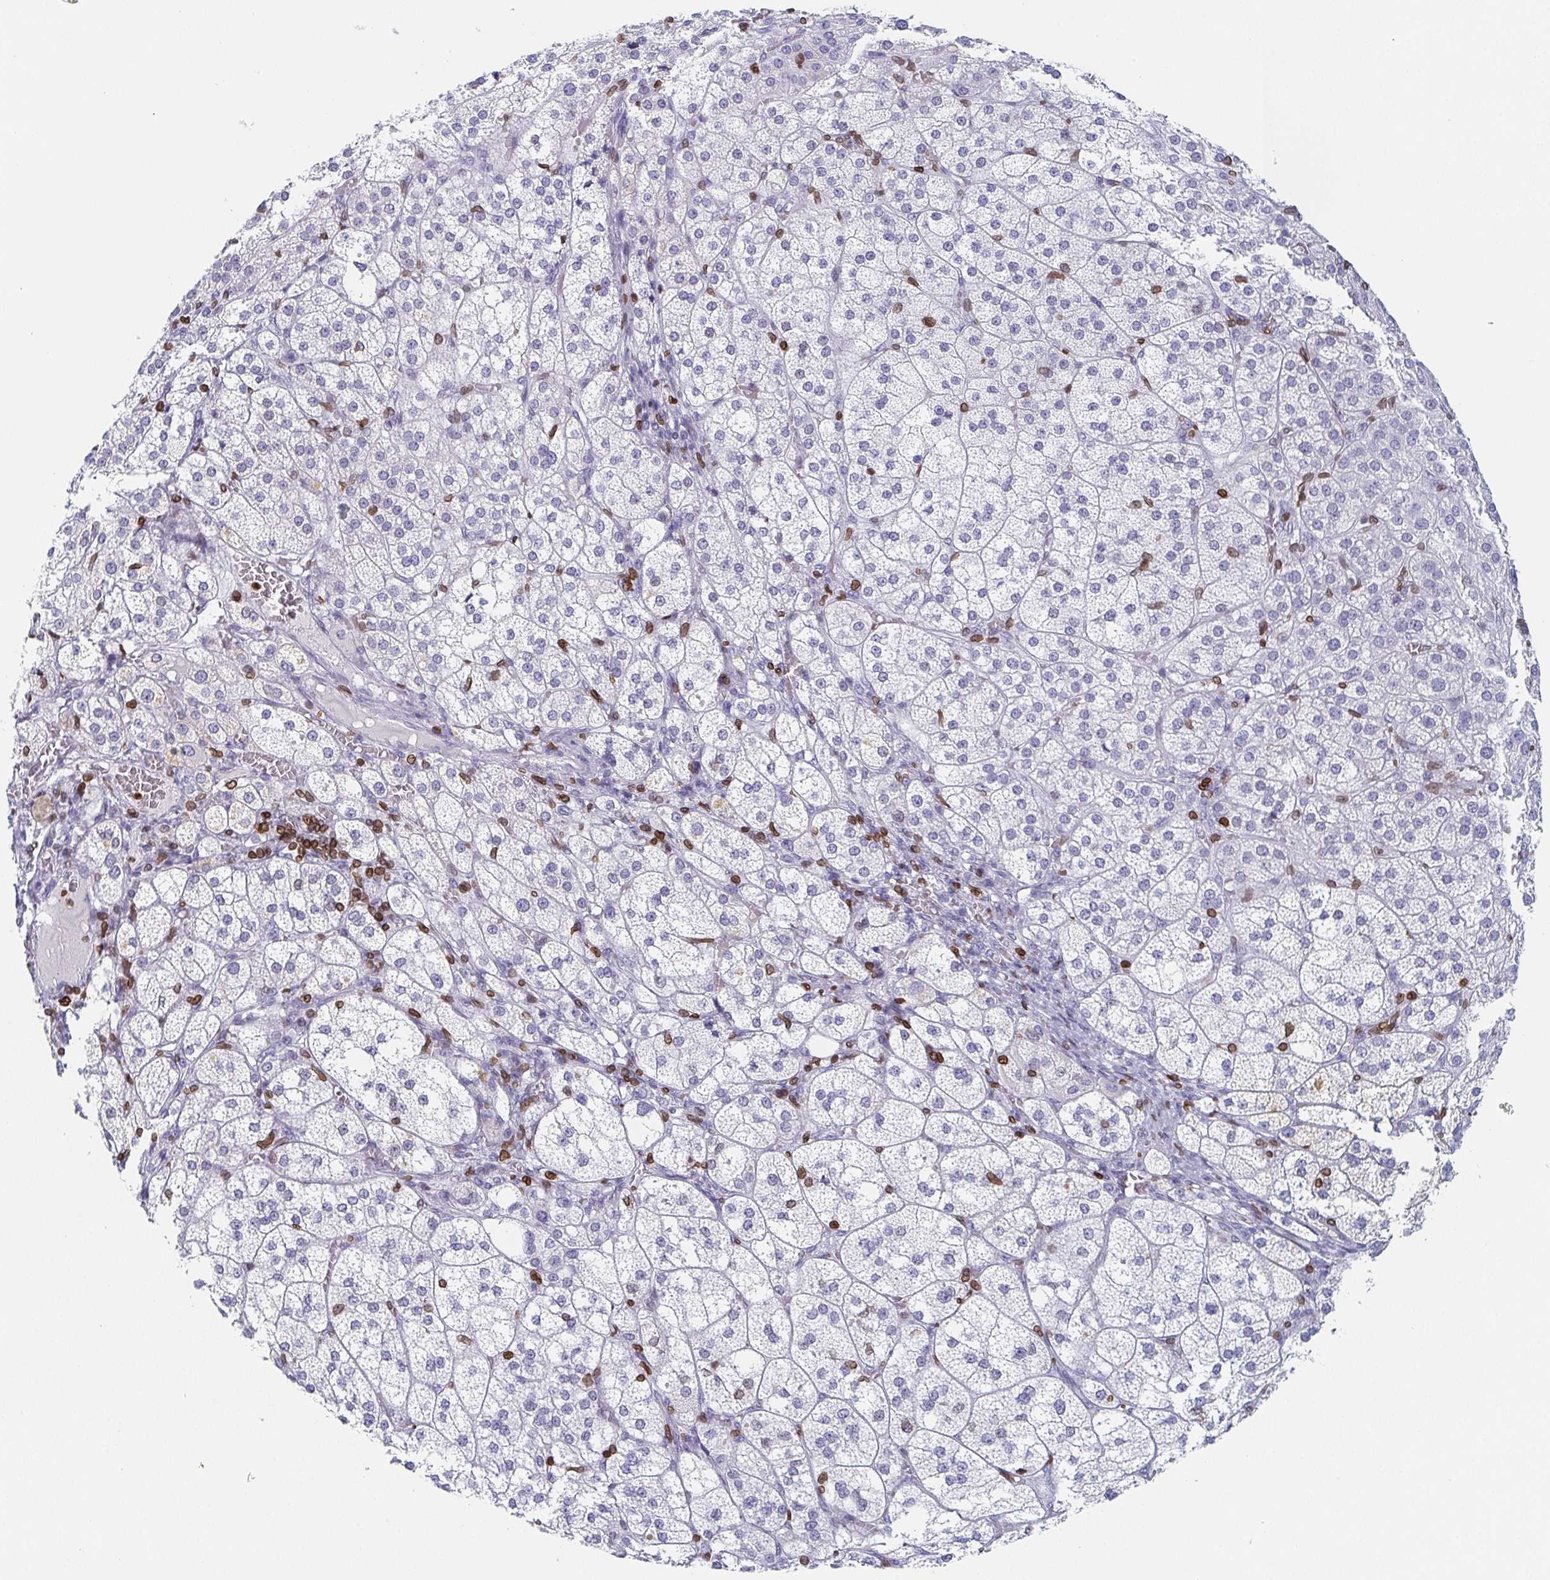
{"staining": {"intensity": "negative", "quantity": "none", "location": "none"}, "tissue": "adrenal gland", "cell_type": "Glandular cells", "image_type": "normal", "snomed": [{"axis": "morphology", "description": "Normal tissue, NOS"}, {"axis": "topography", "description": "Adrenal gland"}], "caption": "Photomicrograph shows no protein positivity in glandular cells of unremarkable adrenal gland.", "gene": "BTBD7", "patient": {"sex": "female", "age": 60}}